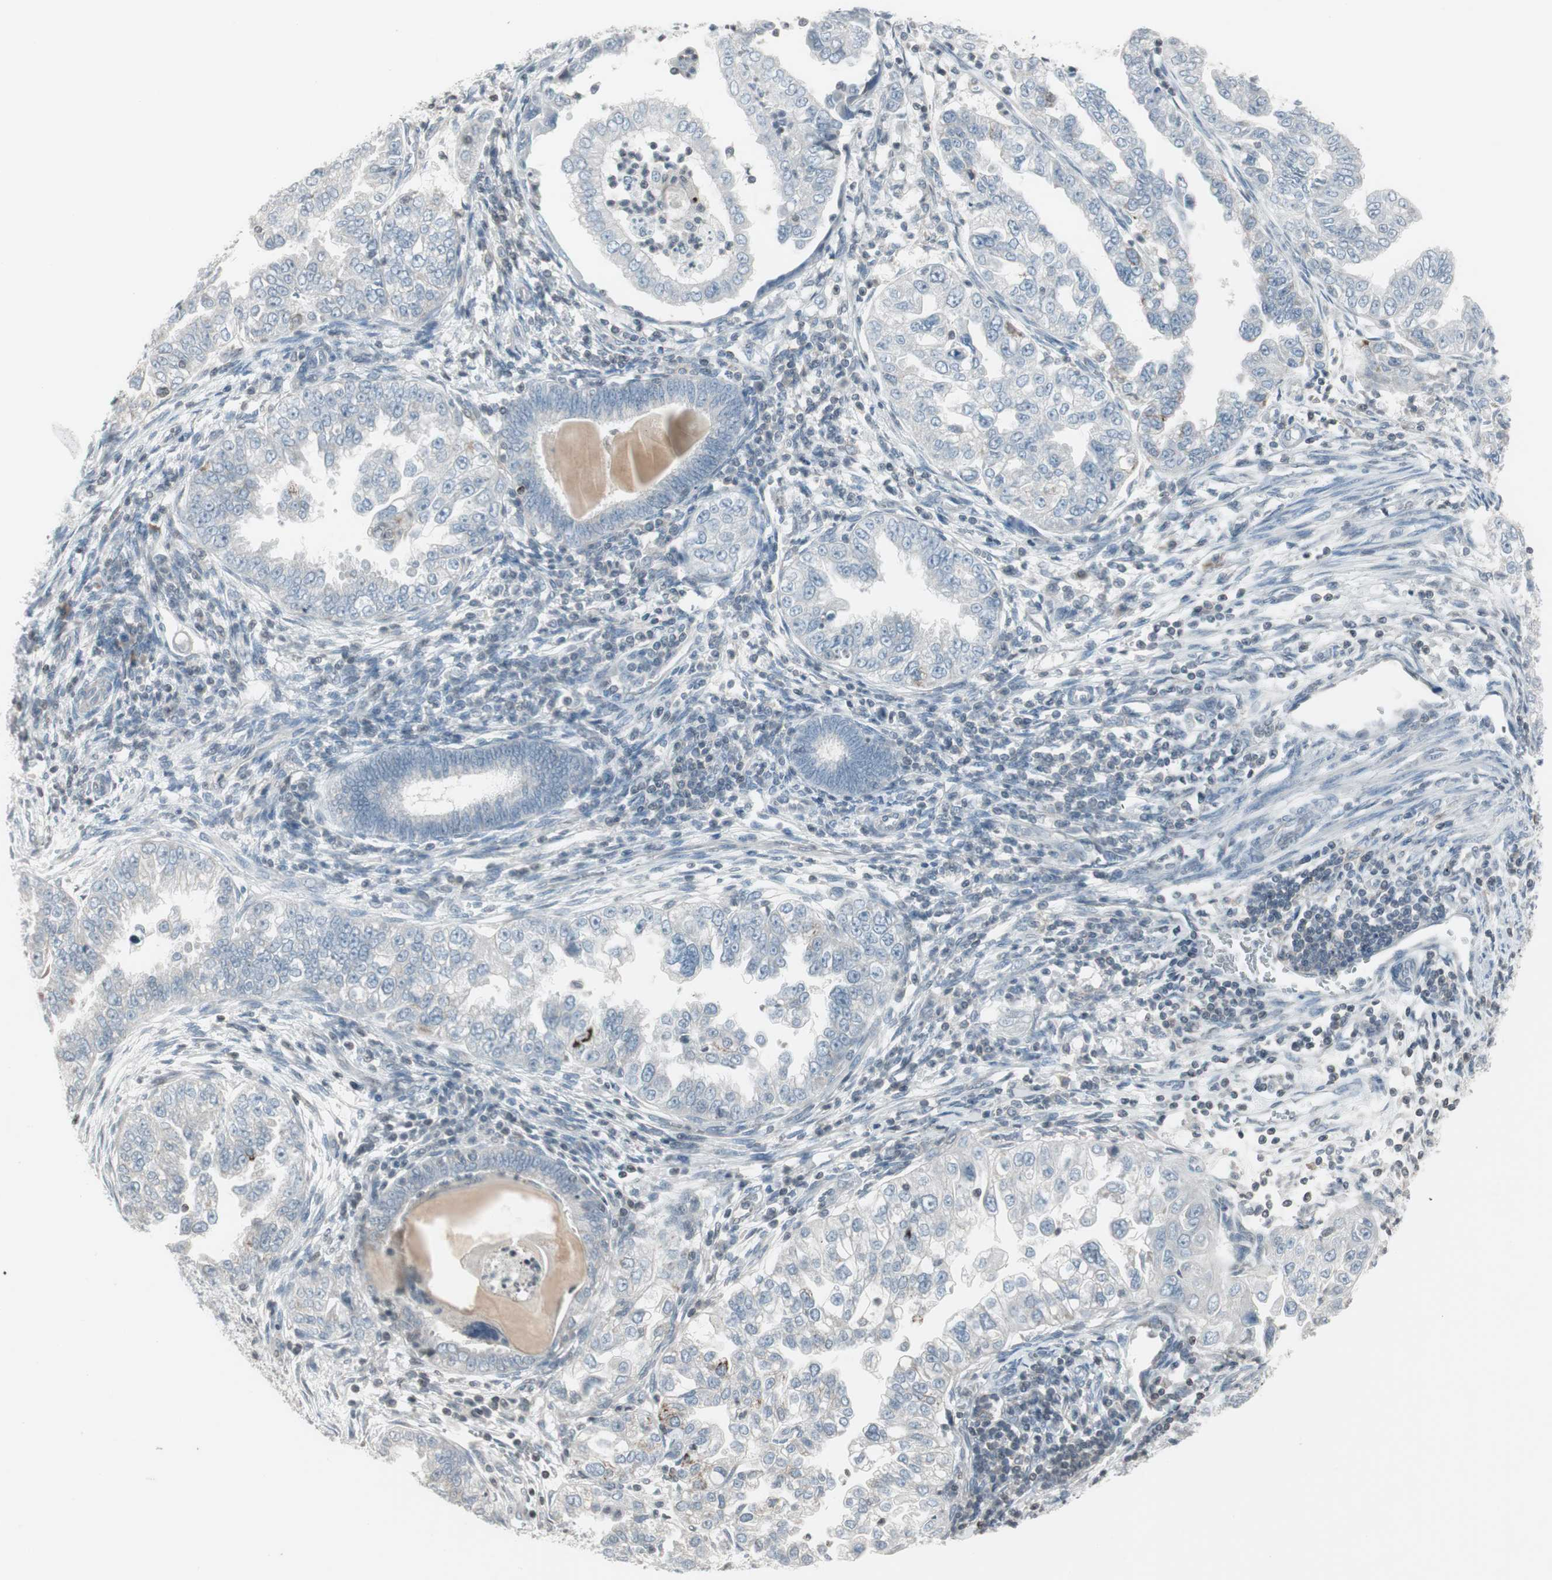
{"staining": {"intensity": "weak", "quantity": "<25%", "location": "cytoplasmic/membranous"}, "tissue": "endometrial cancer", "cell_type": "Tumor cells", "image_type": "cancer", "snomed": [{"axis": "morphology", "description": "Adenocarcinoma, NOS"}, {"axis": "topography", "description": "Endometrium"}], "caption": "Immunohistochemistry (IHC) photomicrograph of endometrial cancer stained for a protein (brown), which demonstrates no staining in tumor cells.", "gene": "ARG2", "patient": {"sex": "female", "age": 85}}